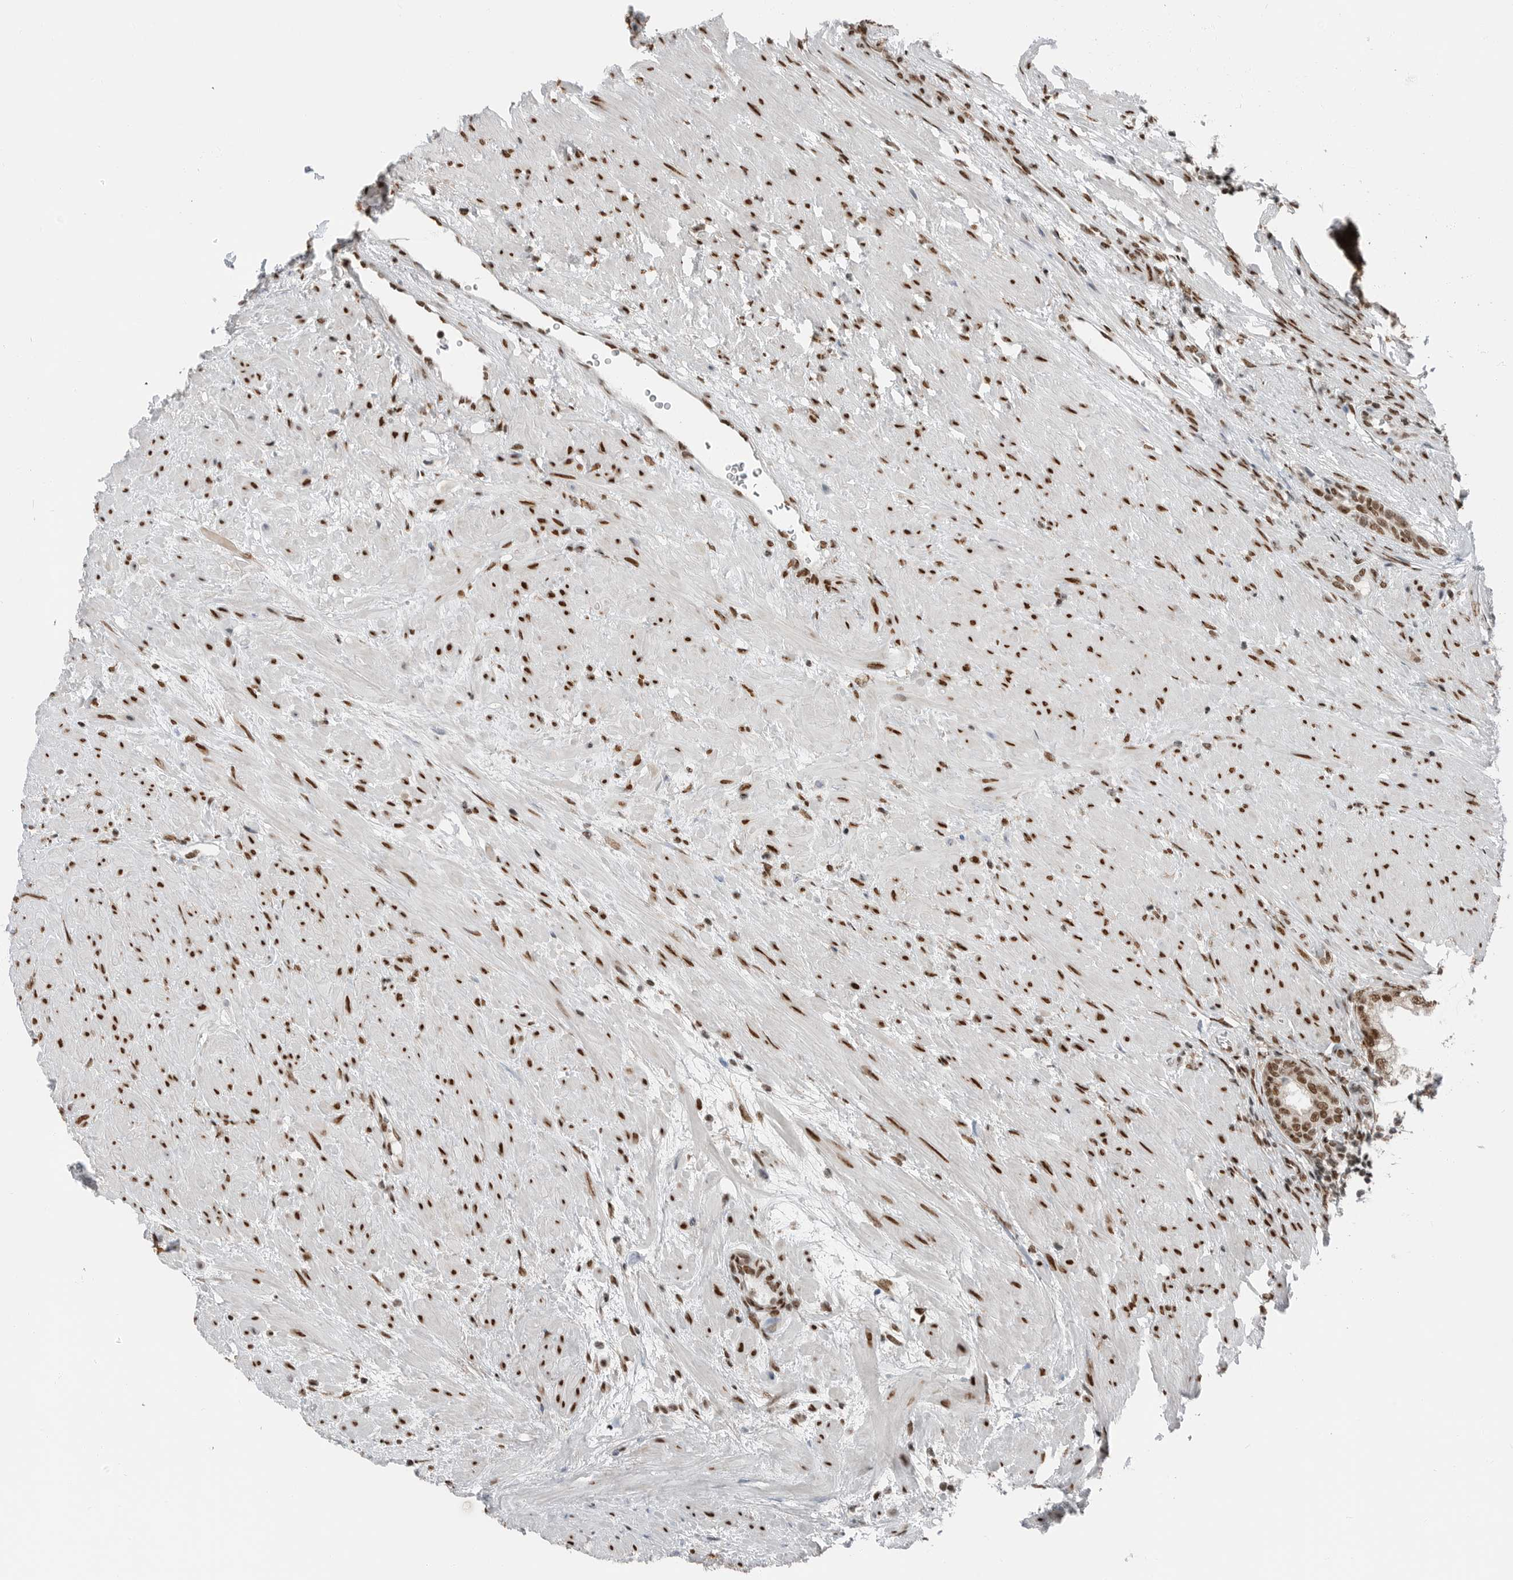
{"staining": {"intensity": "strong", "quantity": ">75%", "location": "nuclear"}, "tissue": "prostate", "cell_type": "Glandular cells", "image_type": "normal", "snomed": [{"axis": "morphology", "description": "Normal tissue, NOS"}, {"axis": "topography", "description": "Prostate"}], "caption": "Immunohistochemical staining of benign prostate reveals strong nuclear protein staining in approximately >75% of glandular cells. The staining is performed using DAB brown chromogen to label protein expression. The nuclei are counter-stained blue using hematoxylin.", "gene": "BLZF1", "patient": {"sex": "male", "age": 76}}